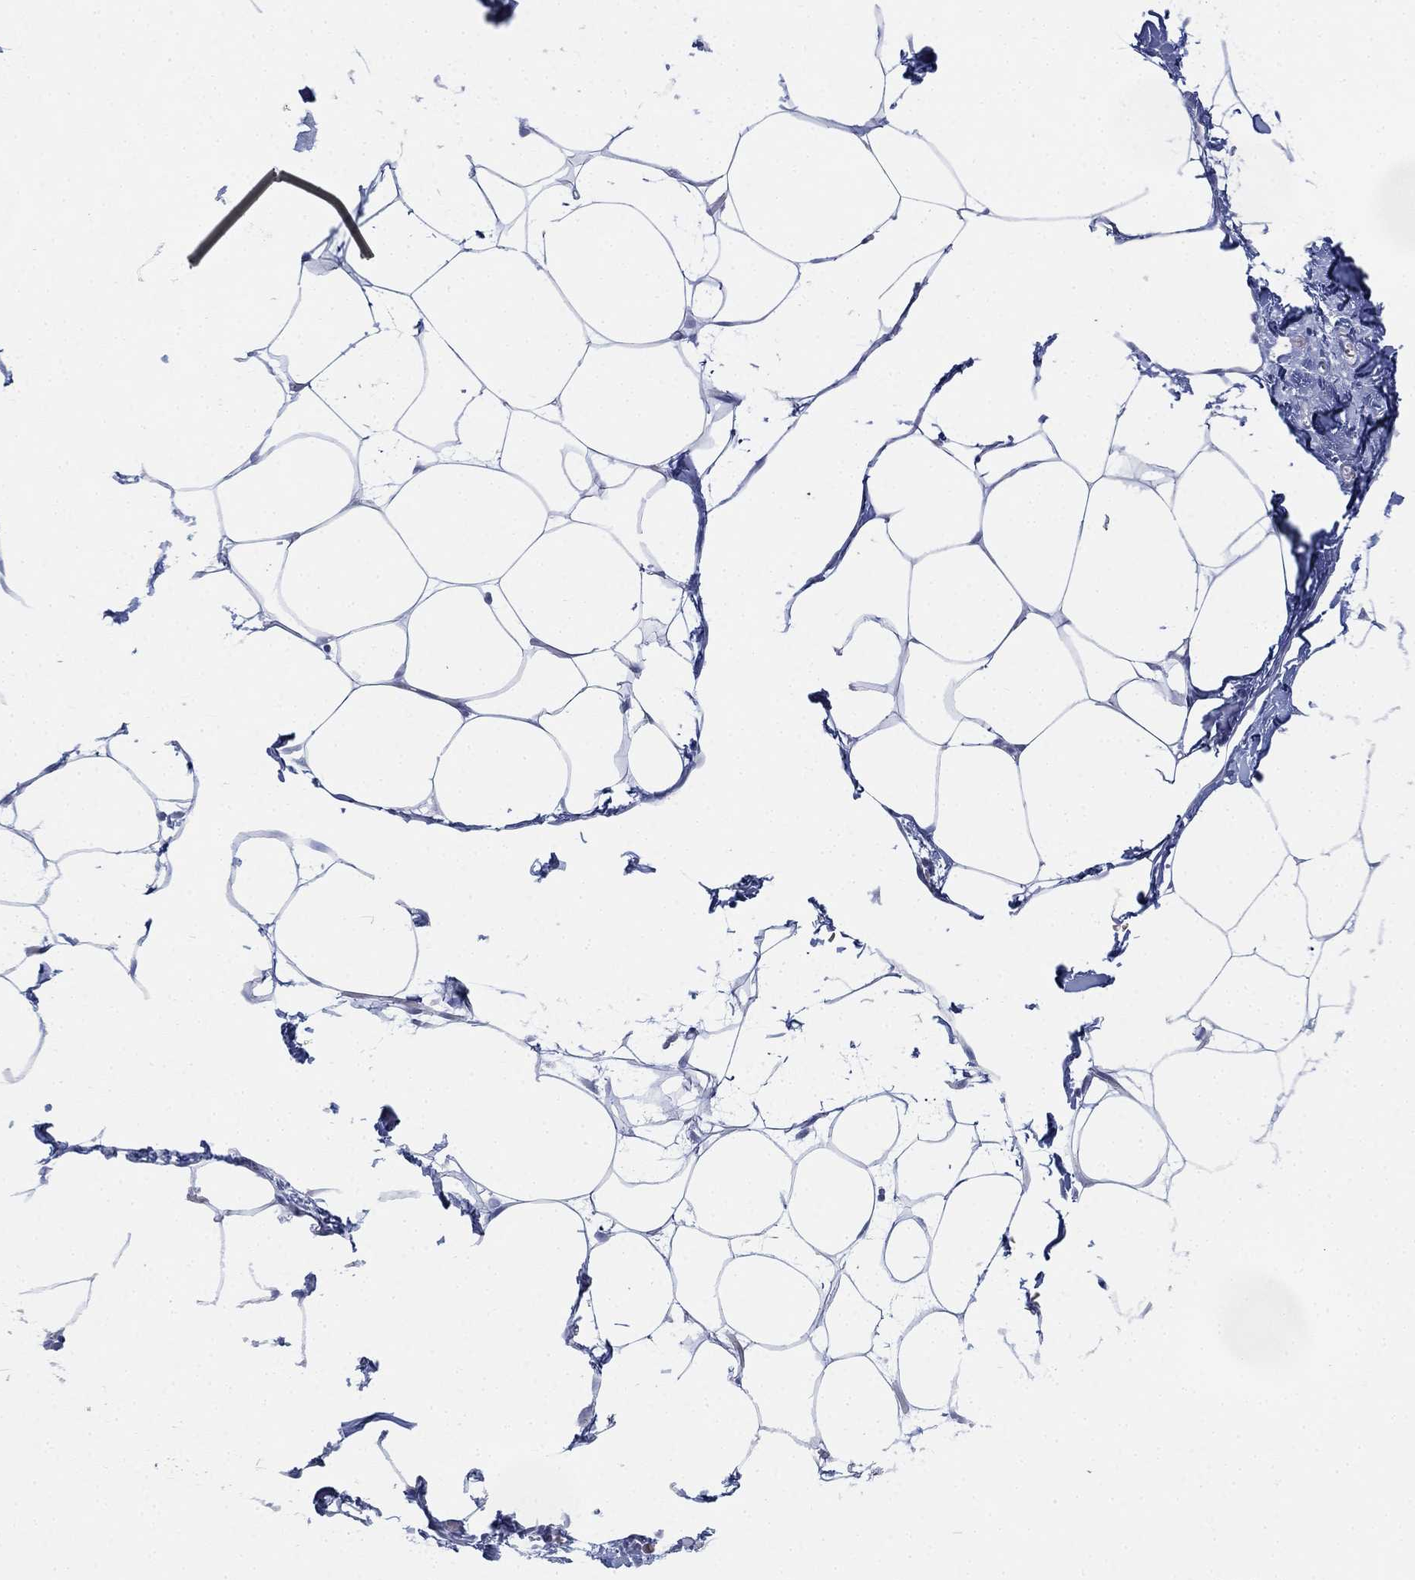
{"staining": {"intensity": "negative", "quantity": "none", "location": "none"}, "tissue": "adipose tissue", "cell_type": "Adipocytes", "image_type": "normal", "snomed": [{"axis": "morphology", "description": "Normal tissue, NOS"}, {"axis": "topography", "description": "Adipose tissue"}], "caption": "The histopathology image demonstrates no significant staining in adipocytes of adipose tissue.", "gene": "GCNA", "patient": {"sex": "male", "age": 57}}